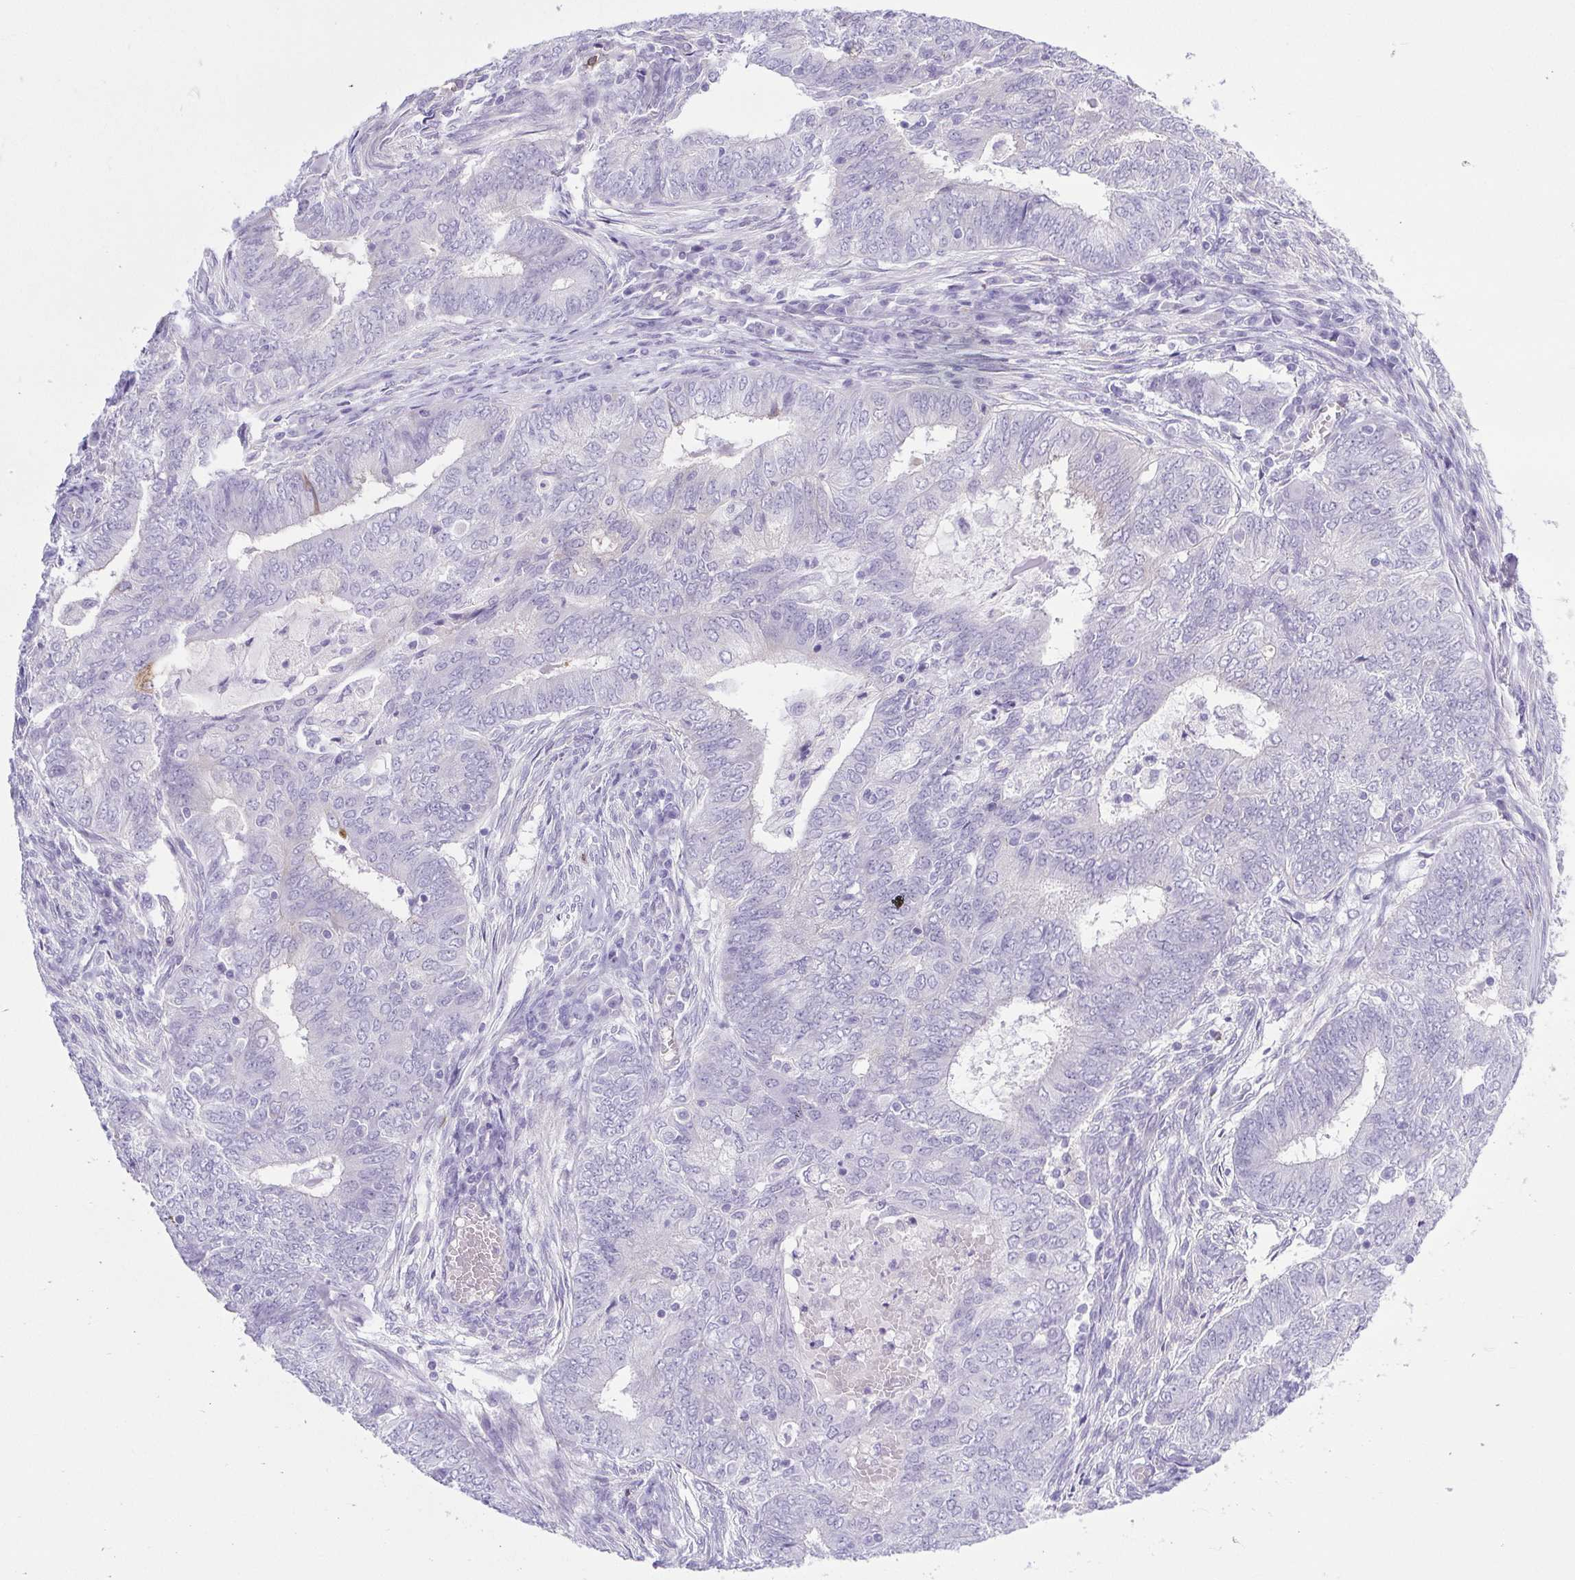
{"staining": {"intensity": "negative", "quantity": "none", "location": "none"}, "tissue": "endometrial cancer", "cell_type": "Tumor cells", "image_type": "cancer", "snomed": [{"axis": "morphology", "description": "Adenocarcinoma, NOS"}, {"axis": "topography", "description": "Endometrium"}], "caption": "Micrograph shows no significant protein expression in tumor cells of endometrial adenocarcinoma.", "gene": "BCAS1", "patient": {"sex": "female", "age": 62}}